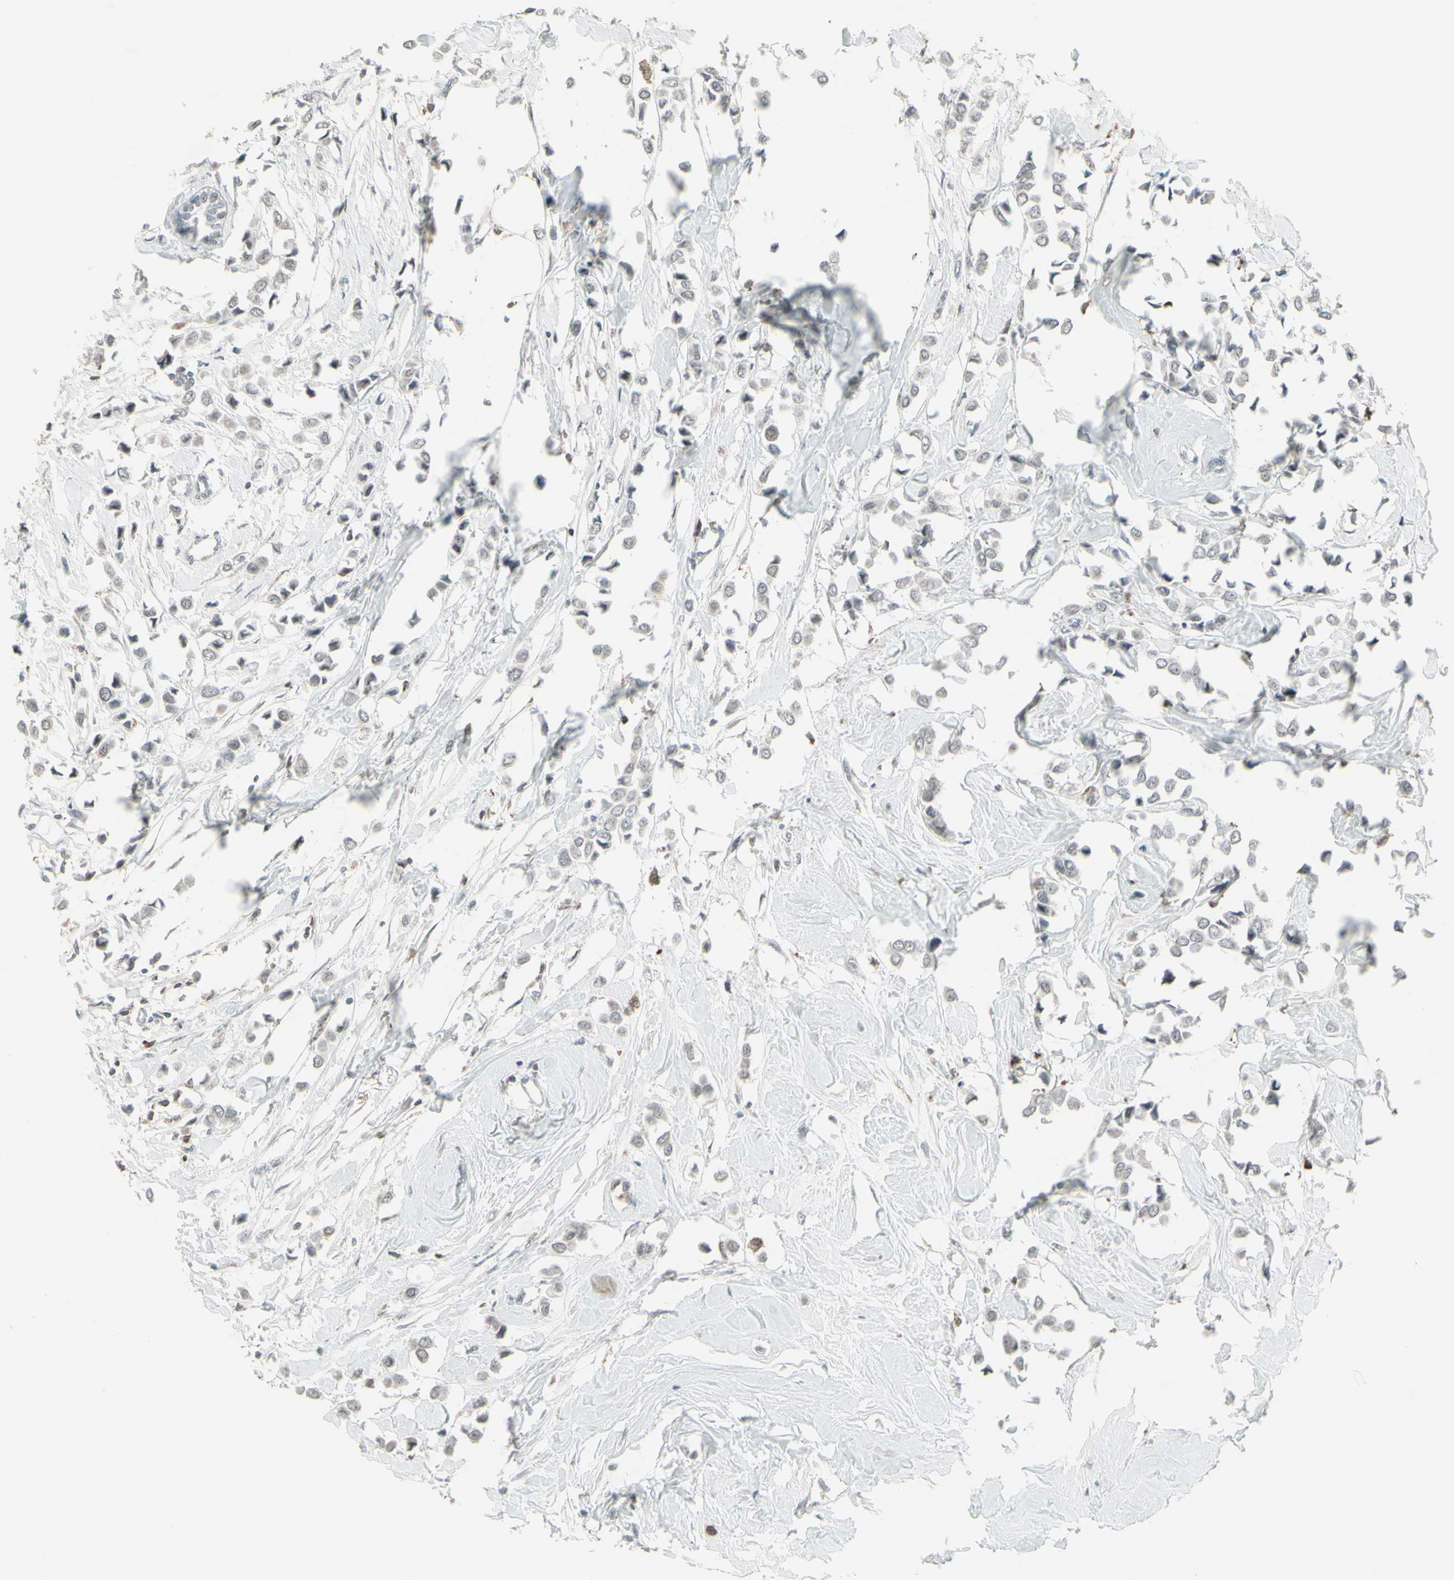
{"staining": {"intensity": "negative", "quantity": "none", "location": "none"}, "tissue": "breast cancer", "cell_type": "Tumor cells", "image_type": "cancer", "snomed": [{"axis": "morphology", "description": "Lobular carcinoma"}, {"axis": "topography", "description": "Breast"}], "caption": "Immunohistochemical staining of breast cancer reveals no significant expression in tumor cells.", "gene": "SAMSN1", "patient": {"sex": "female", "age": 51}}